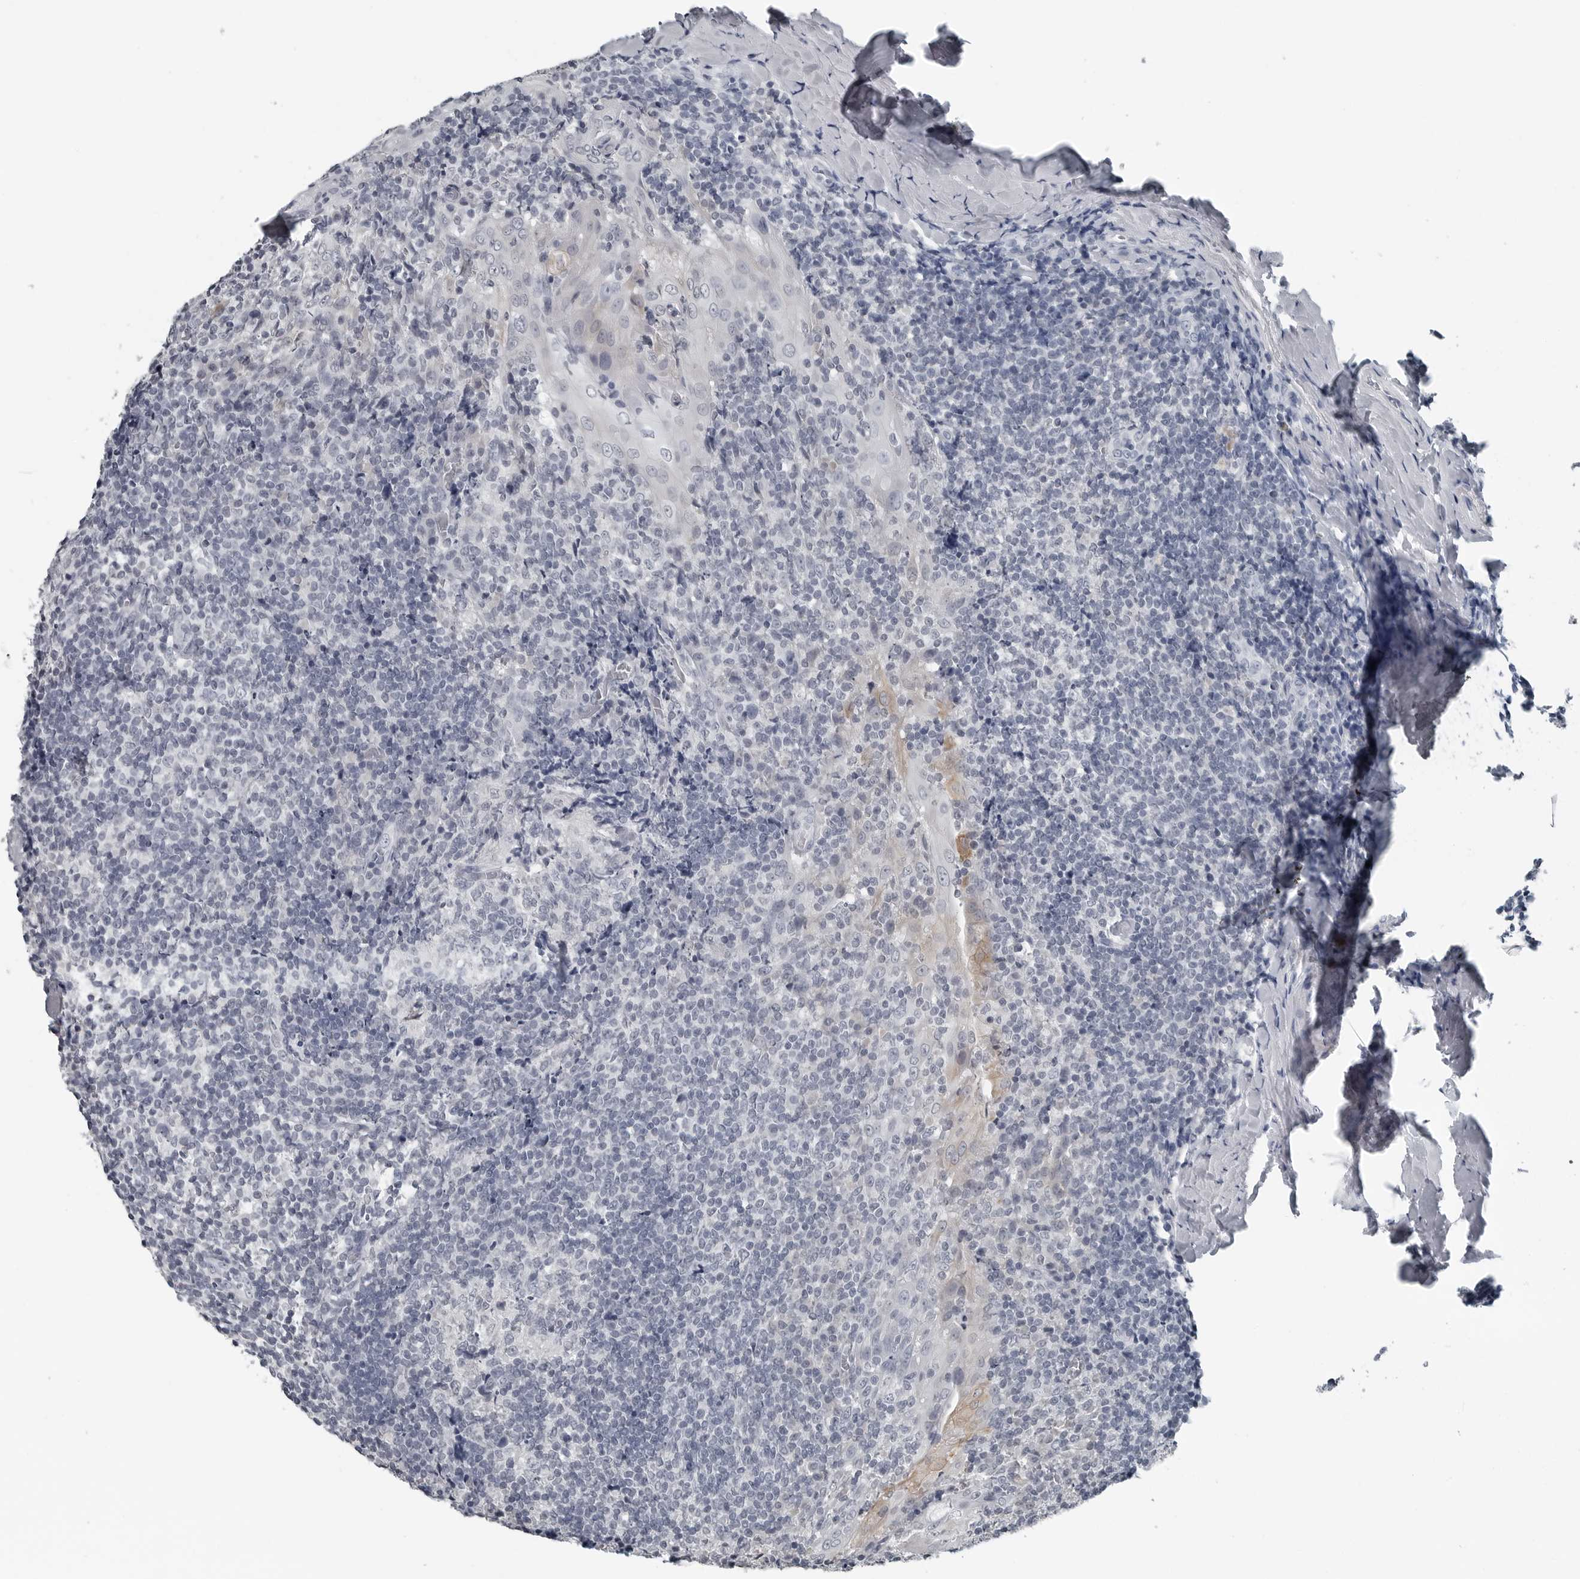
{"staining": {"intensity": "negative", "quantity": "none", "location": "none"}, "tissue": "tonsil", "cell_type": "Germinal center cells", "image_type": "normal", "snomed": [{"axis": "morphology", "description": "Normal tissue, NOS"}, {"axis": "topography", "description": "Tonsil"}], "caption": "Immunohistochemistry (IHC) photomicrograph of normal tonsil: human tonsil stained with DAB (3,3'-diaminobenzidine) demonstrates no significant protein positivity in germinal center cells.", "gene": "SPINK1", "patient": {"sex": "male", "age": 37}}